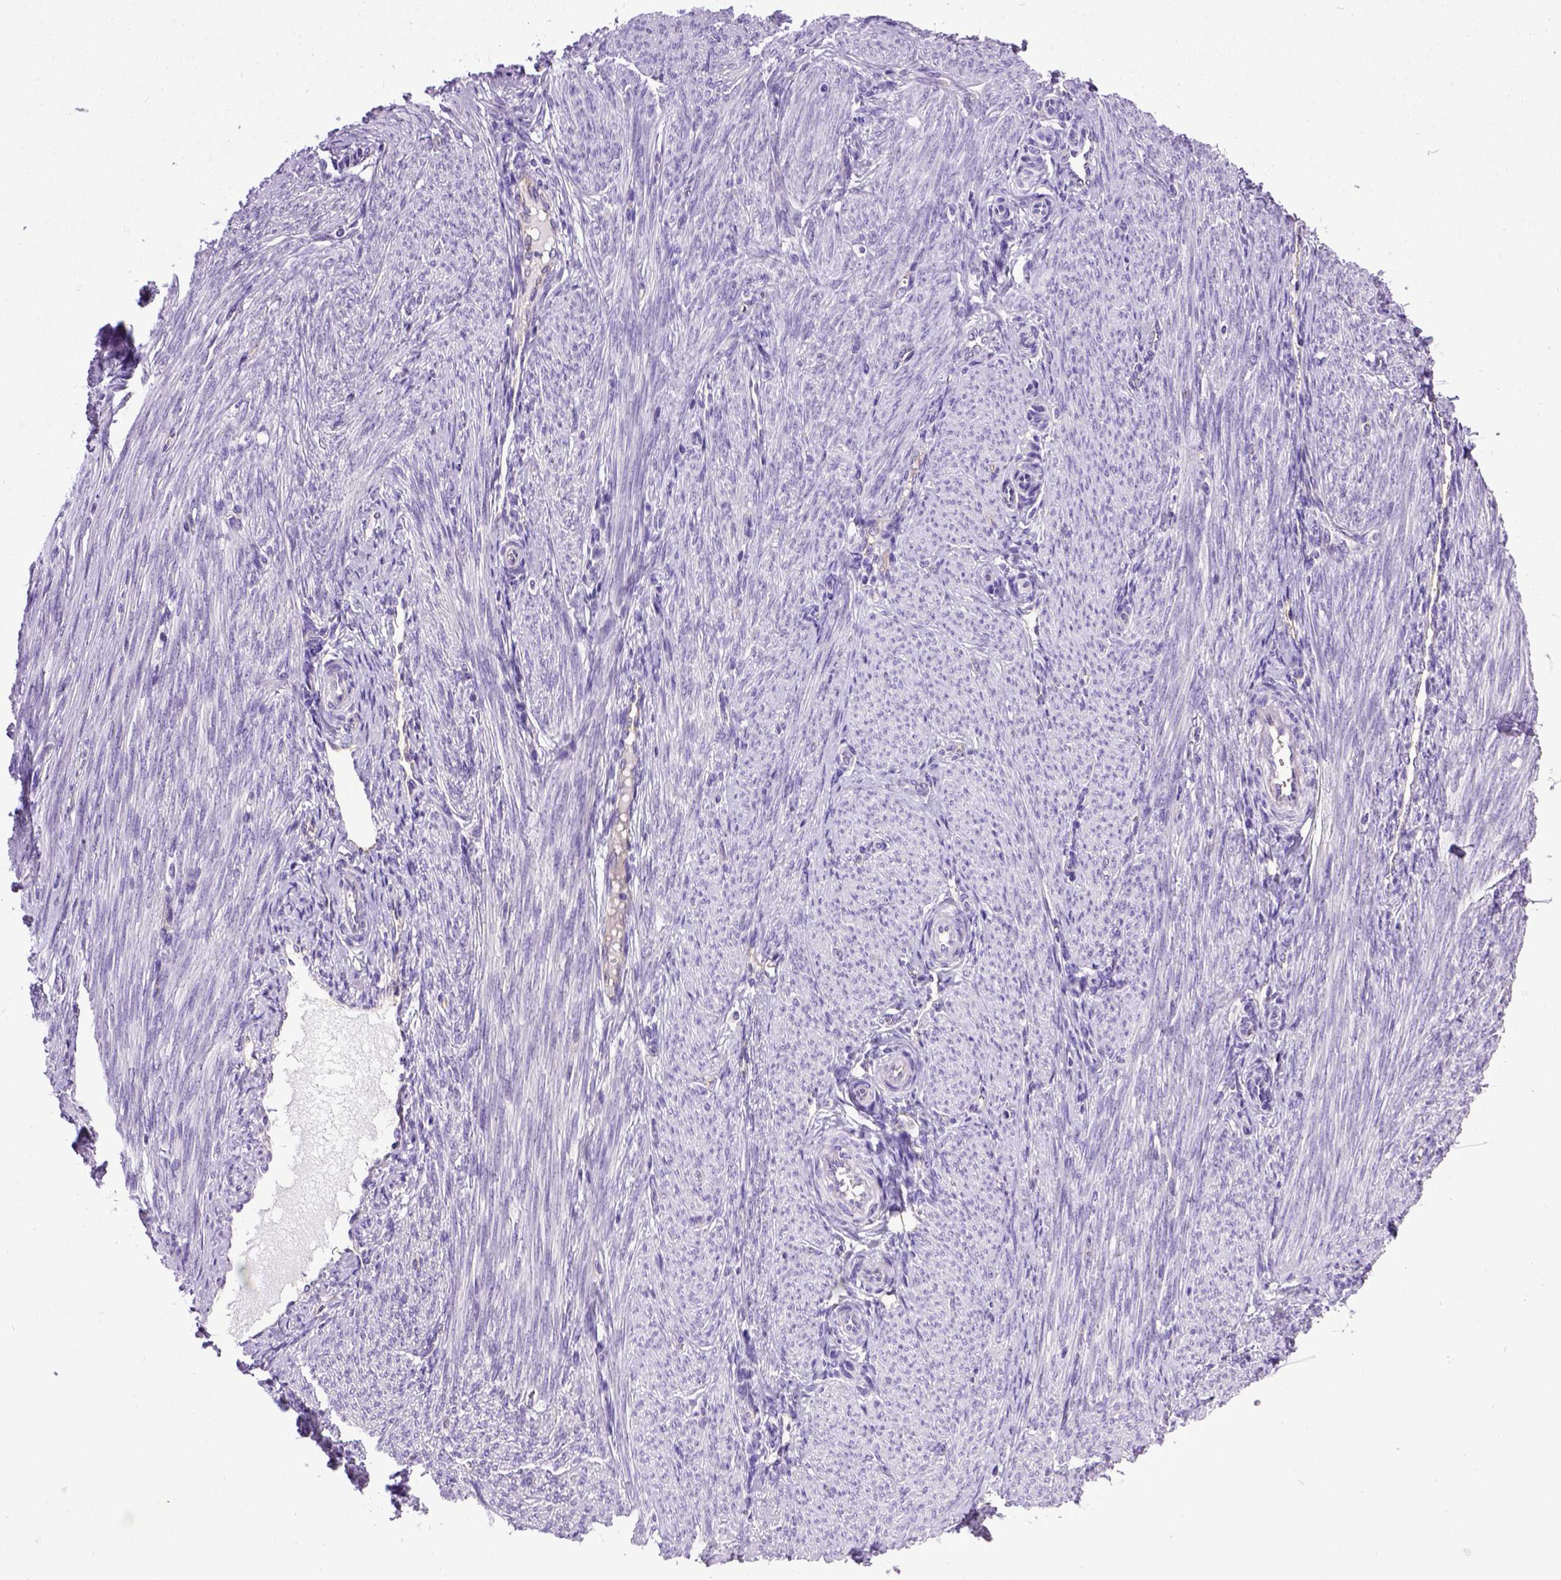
{"staining": {"intensity": "negative", "quantity": "none", "location": "none"}, "tissue": "endometrium", "cell_type": "Cells in endometrial stroma", "image_type": "normal", "snomed": [{"axis": "morphology", "description": "Normal tissue, NOS"}, {"axis": "topography", "description": "Endometrium"}], "caption": "This is an immunohistochemistry micrograph of unremarkable endometrium. There is no positivity in cells in endometrial stroma.", "gene": "ENG", "patient": {"sex": "female", "age": 39}}